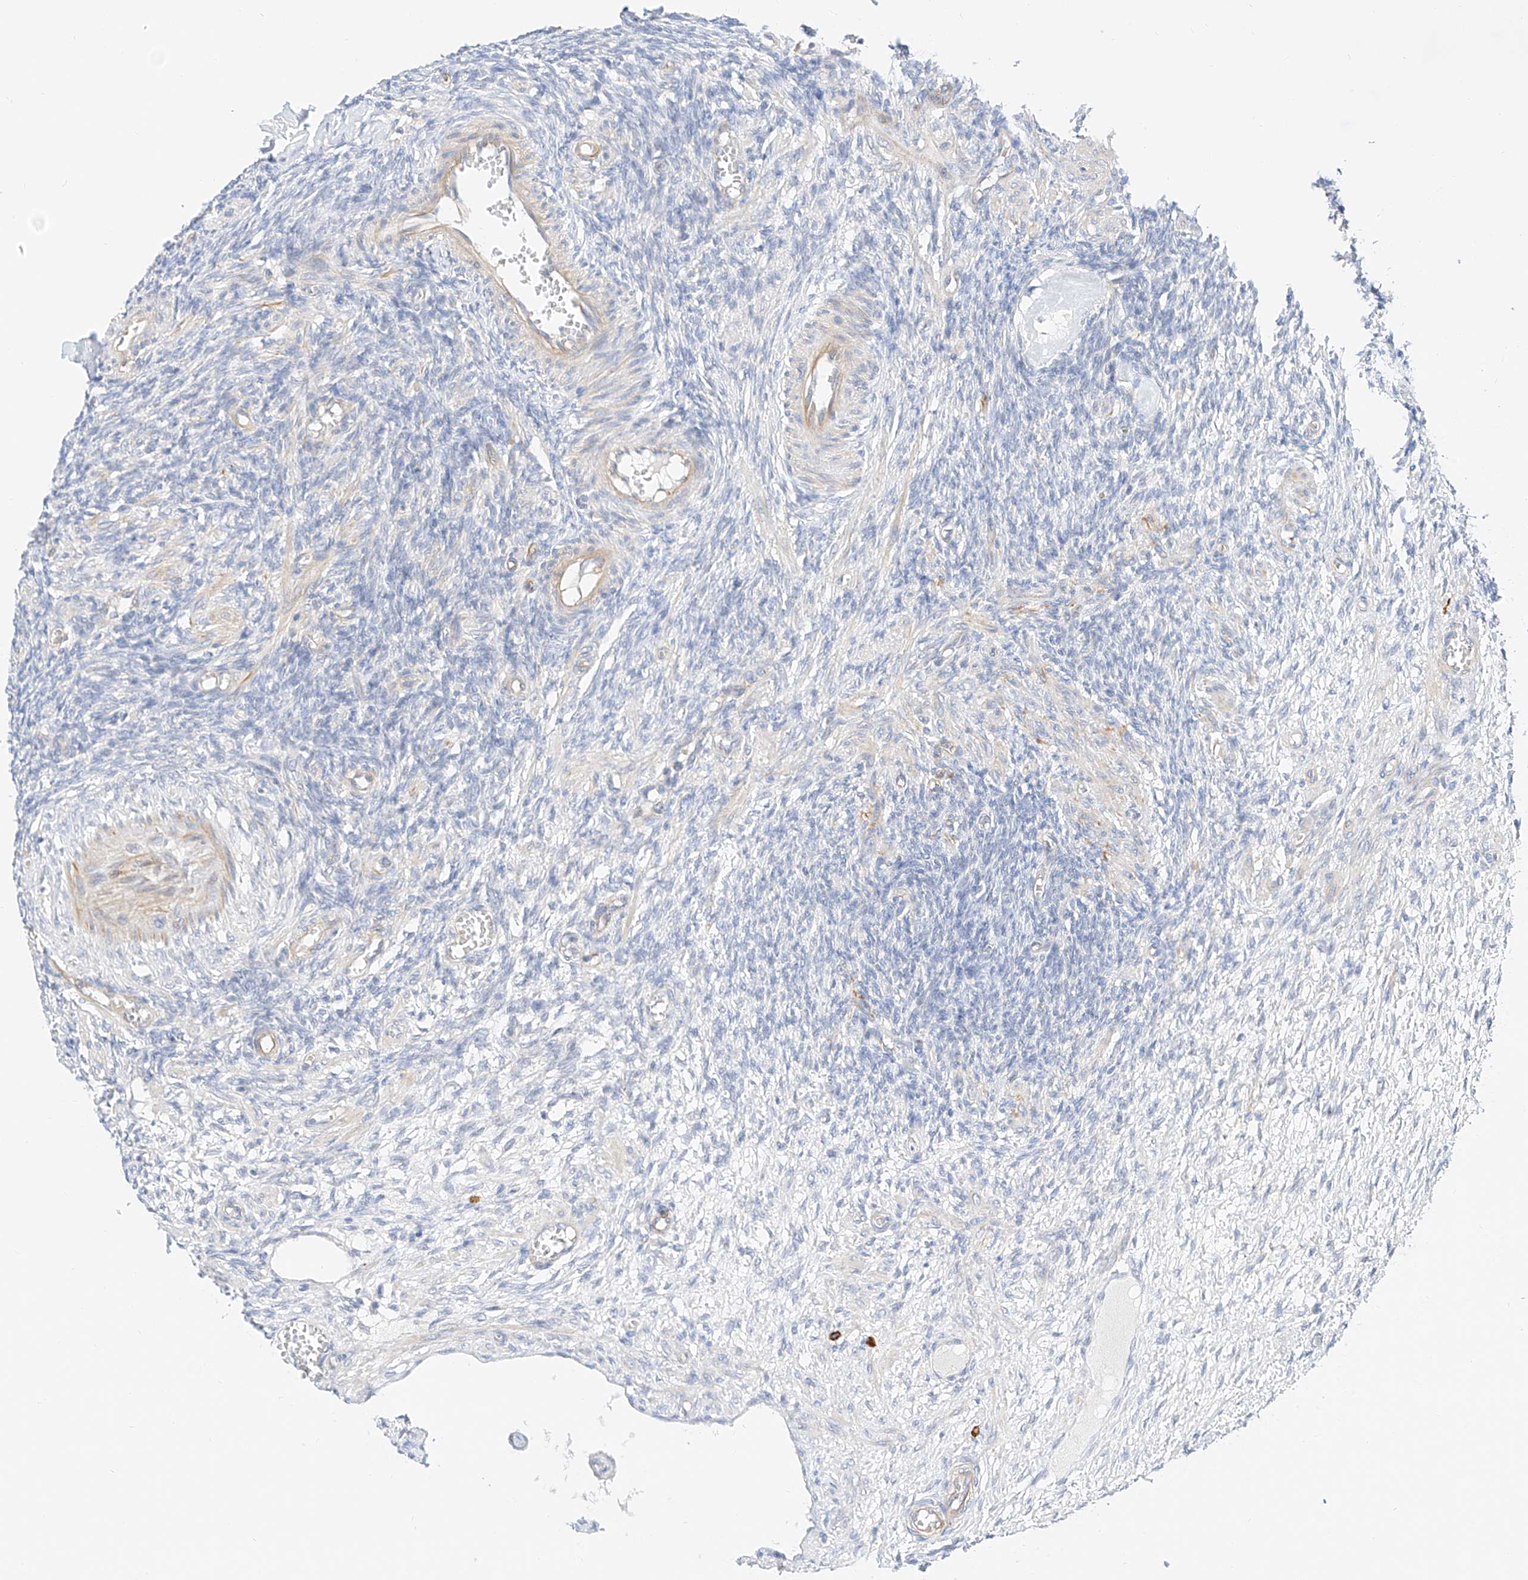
{"staining": {"intensity": "negative", "quantity": "none", "location": "none"}, "tissue": "ovary", "cell_type": "Follicle cells", "image_type": "normal", "snomed": [{"axis": "morphology", "description": "Normal tissue, NOS"}, {"axis": "topography", "description": "Ovary"}], "caption": "Immunohistochemistry image of normal ovary: ovary stained with DAB (3,3'-diaminobenzidine) displays no significant protein expression in follicle cells. (Stains: DAB (3,3'-diaminobenzidine) IHC with hematoxylin counter stain, Microscopy: brightfield microscopy at high magnification).", "gene": "CDCP2", "patient": {"sex": "female", "age": 27}}